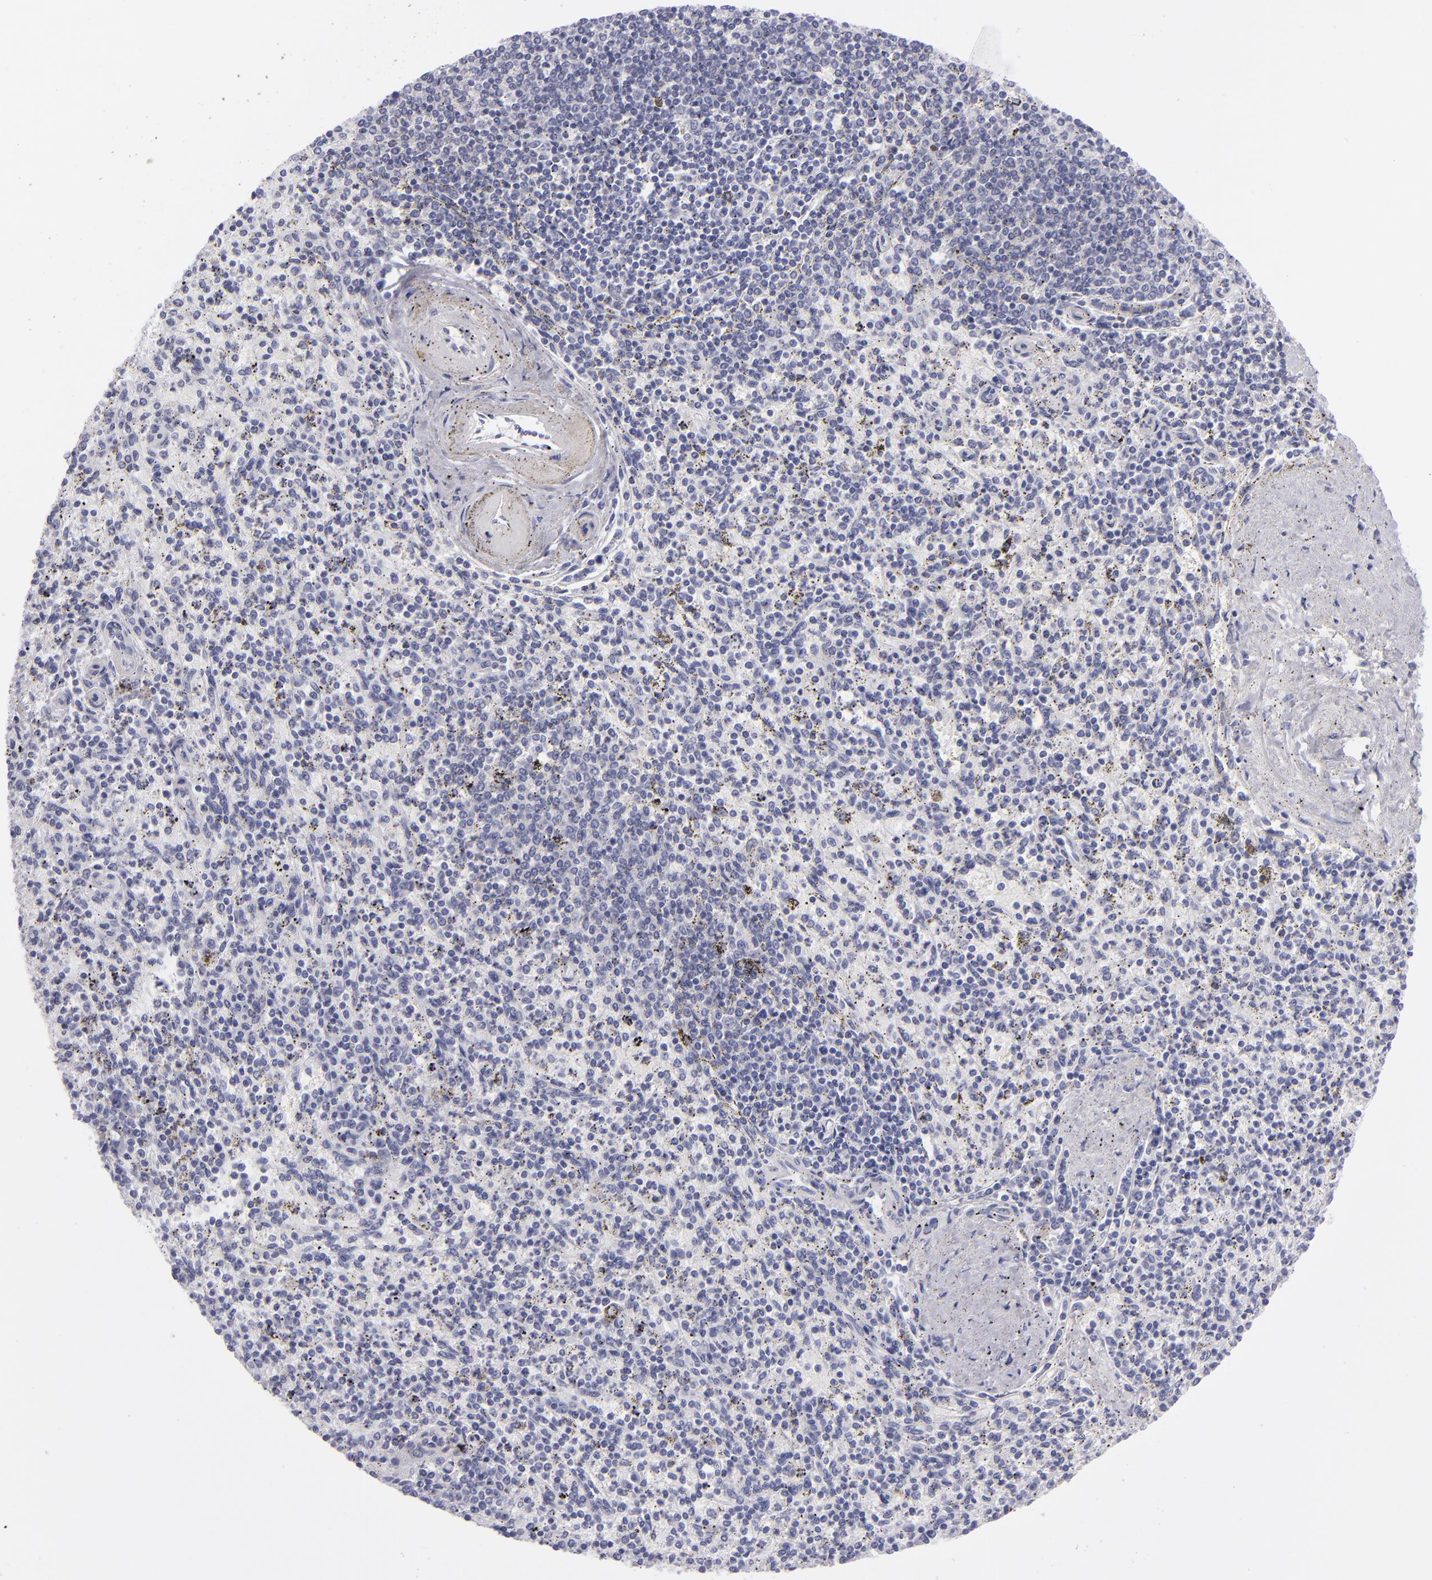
{"staining": {"intensity": "negative", "quantity": "none", "location": "none"}, "tissue": "spleen", "cell_type": "Cells in red pulp", "image_type": "normal", "snomed": [{"axis": "morphology", "description": "Normal tissue, NOS"}, {"axis": "topography", "description": "Spleen"}], "caption": "Human spleen stained for a protein using IHC displays no expression in cells in red pulp.", "gene": "PVALB", "patient": {"sex": "male", "age": 72}}